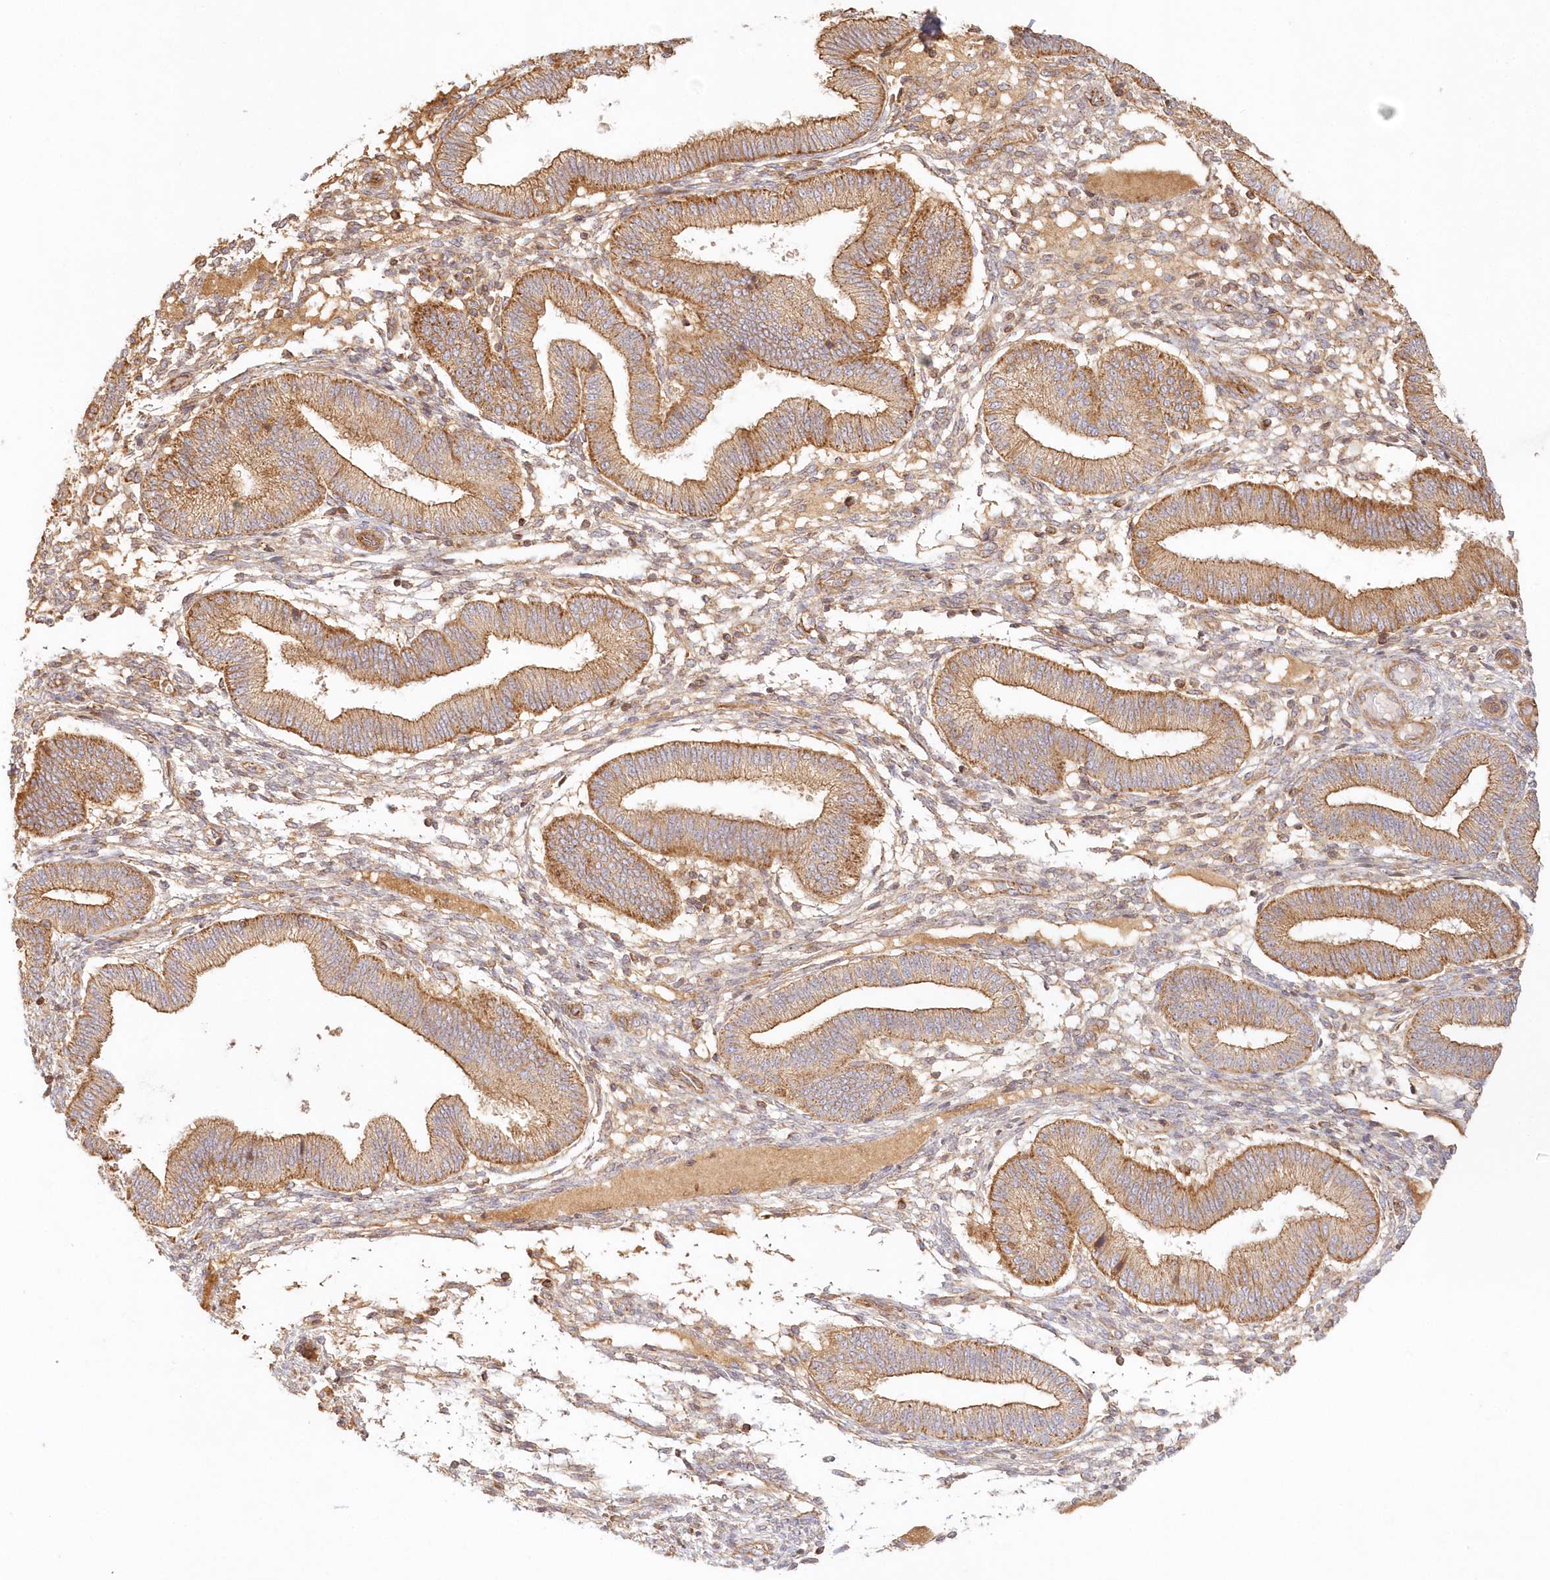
{"staining": {"intensity": "moderate", "quantity": ">75%", "location": "cytoplasmic/membranous"}, "tissue": "endometrium", "cell_type": "Cells in endometrial stroma", "image_type": "normal", "snomed": [{"axis": "morphology", "description": "Normal tissue, NOS"}, {"axis": "topography", "description": "Endometrium"}], "caption": "Protein analysis of unremarkable endometrium displays moderate cytoplasmic/membranous expression in about >75% of cells in endometrial stroma.", "gene": "KIAA0232", "patient": {"sex": "female", "age": 39}}